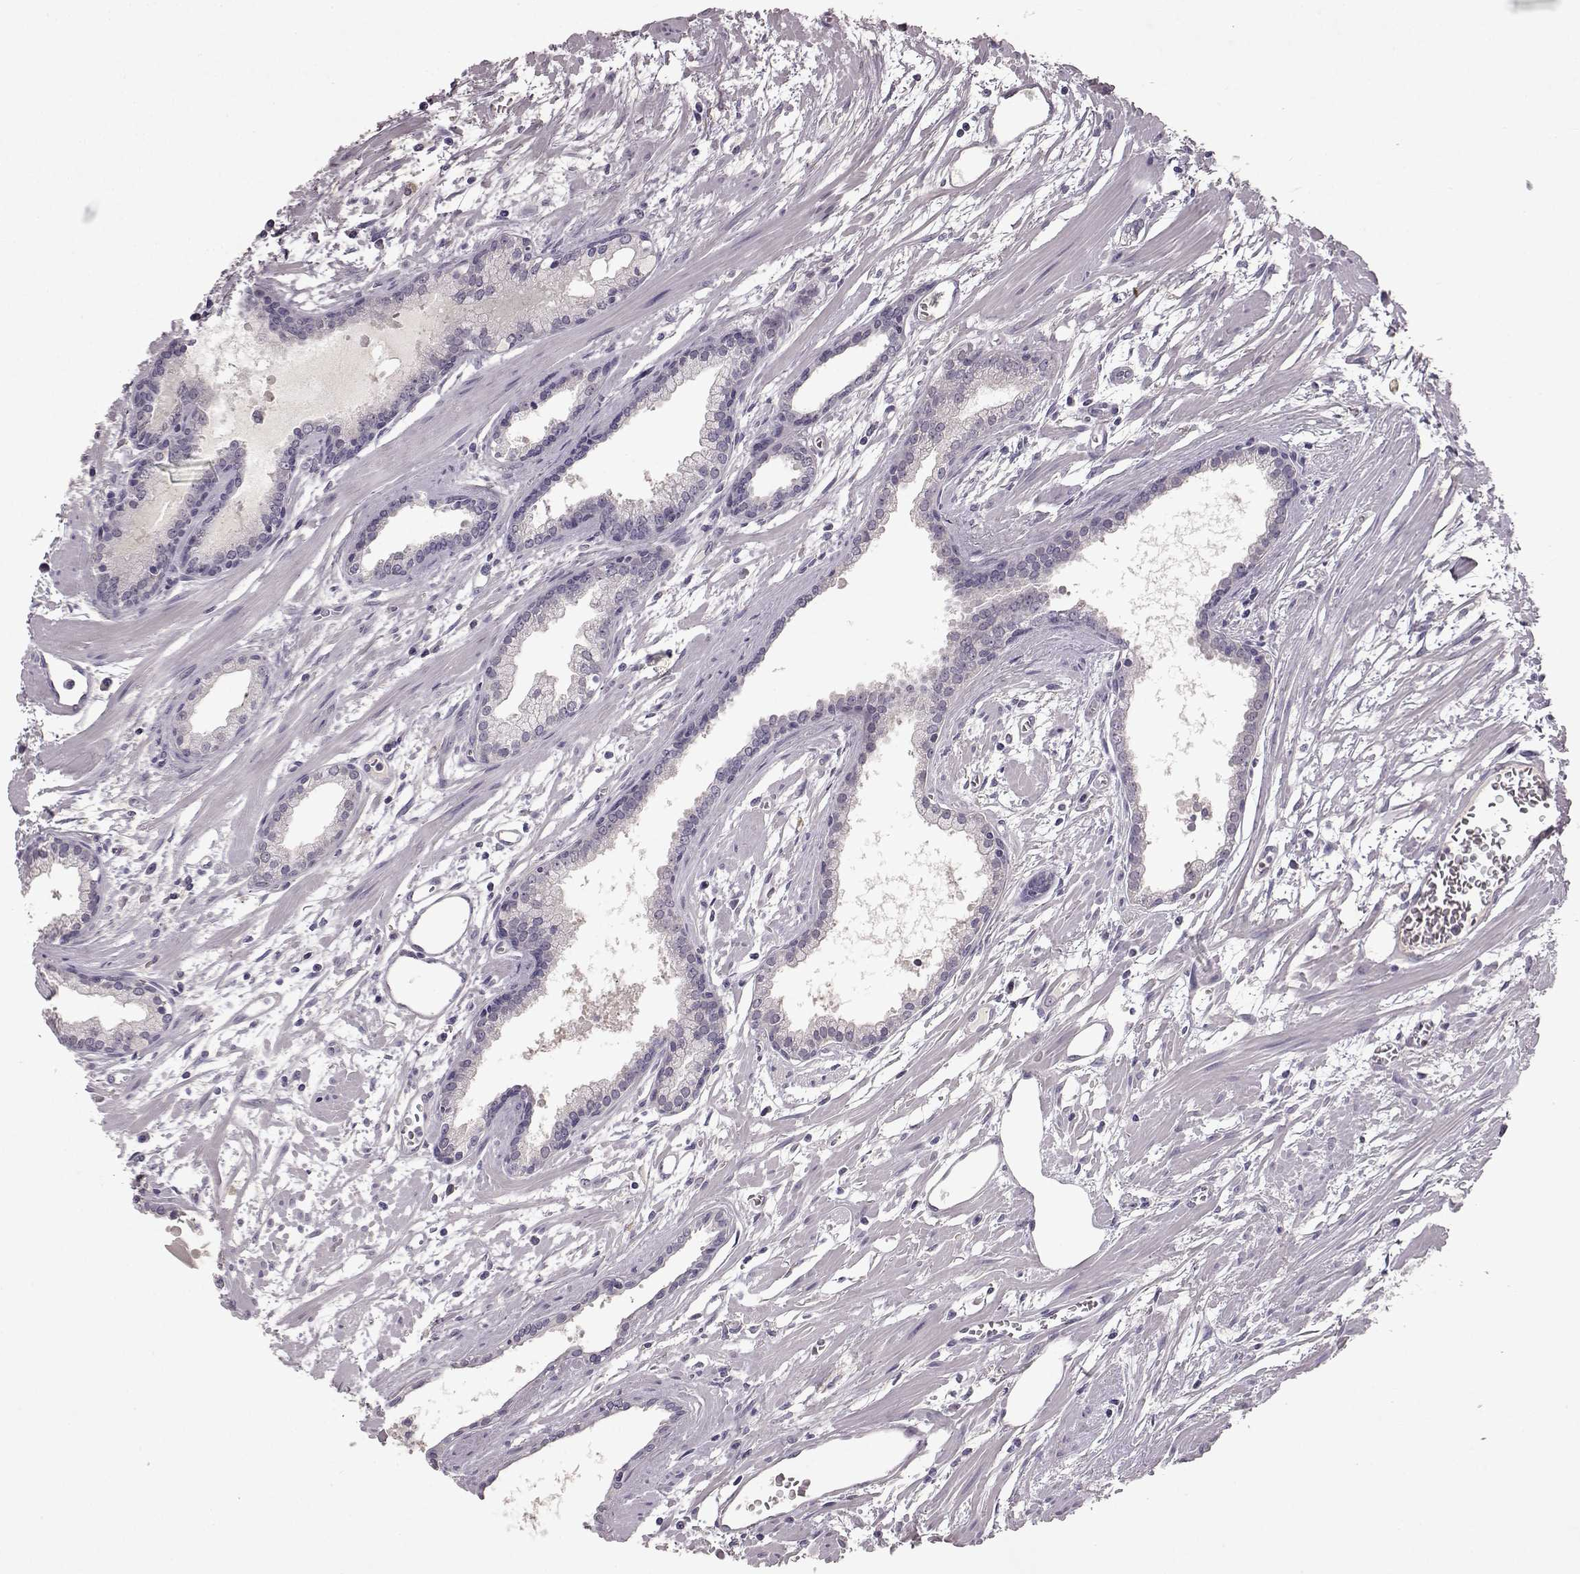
{"staining": {"intensity": "negative", "quantity": "none", "location": "none"}, "tissue": "prostate cancer", "cell_type": "Tumor cells", "image_type": "cancer", "snomed": [{"axis": "morphology", "description": "Adenocarcinoma, High grade"}, {"axis": "topography", "description": "Prostate"}], "caption": "There is no significant staining in tumor cells of prostate cancer (adenocarcinoma (high-grade)).", "gene": "SPAG17", "patient": {"sex": "male", "age": 68}}